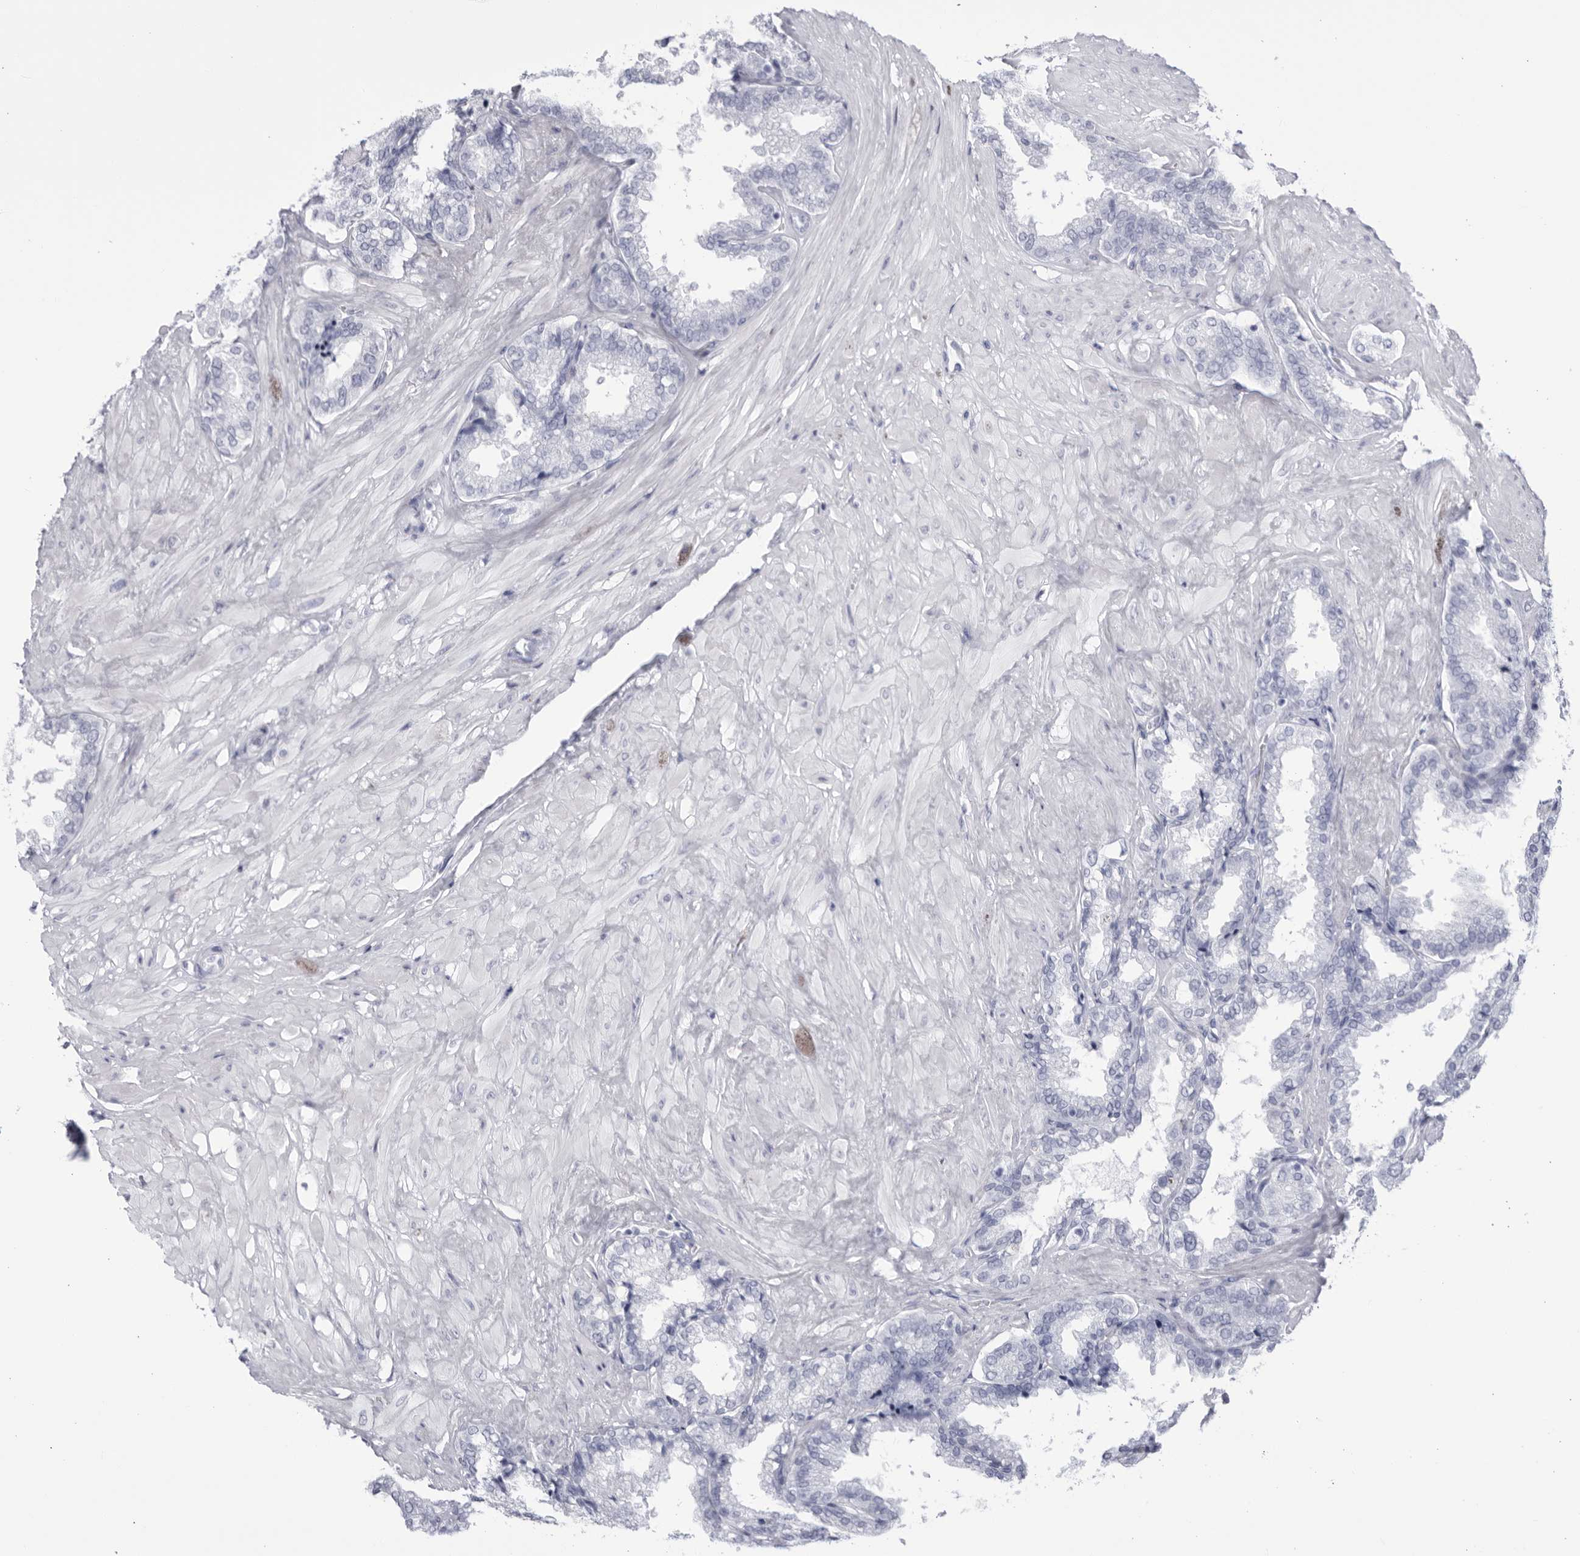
{"staining": {"intensity": "negative", "quantity": "none", "location": "none"}, "tissue": "seminal vesicle", "cell_type": "Glandular cells", "image_type": "normal", "snomed": [{"axis": "morphology", "description": "Normal tissue, NOS"}, {"axis": "topography", "description": "Seminal veicle"}], "caption": "Glandular cells are negative for brown protein staining in benign seminal vesicle. Brightfield microscopy of immunohistochemistry (IHC) stained with DAB (3,3'-diaminobenzidine) (brown) and hematoxylin (blue), captured at high magnification.", "gene": "CCDC181", "patient": {"sex": "male", "age": 46}}